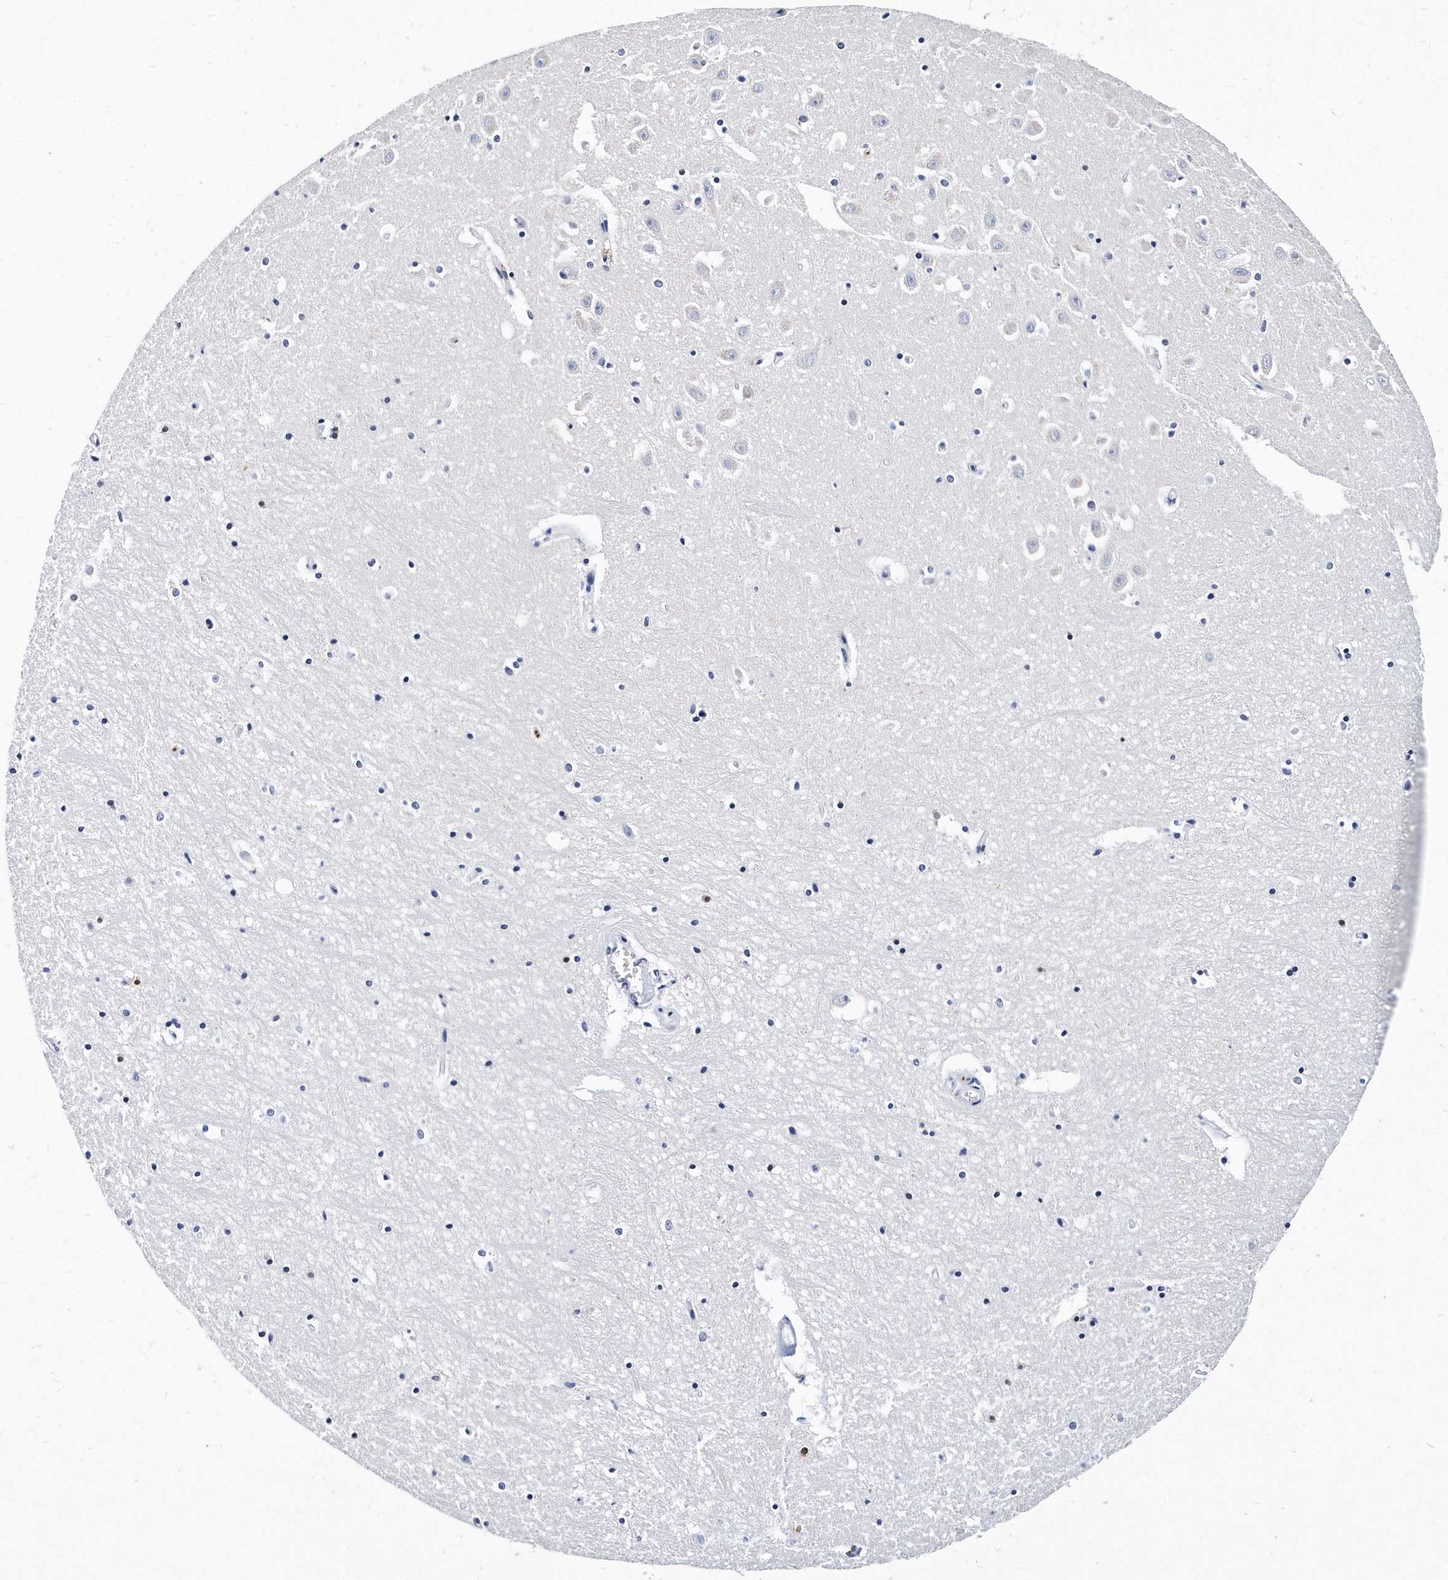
{"staining": {"intensity": "negative", "quantity": "none", "location": "none"}, "tissue": "hippocampus", "cell_type": "Glial cells", "image_type": "normal", "snomed": [{"axis": "morphology", "description": "Normal tissue, NOS"}, {"axis": "topography", "description": "Hippocampus"}], "caption": "The immunohistochemistry (IHC) image has no significant expression in glial cells of hippocampus. The staining was performed using DAB to visualize the protein expression in brown, while the nuclei were stained in blue with hematoxylin (Magnification: 20x).", "gene": "ITGA2B", "patient": {"sex": "female", "age": 64}}